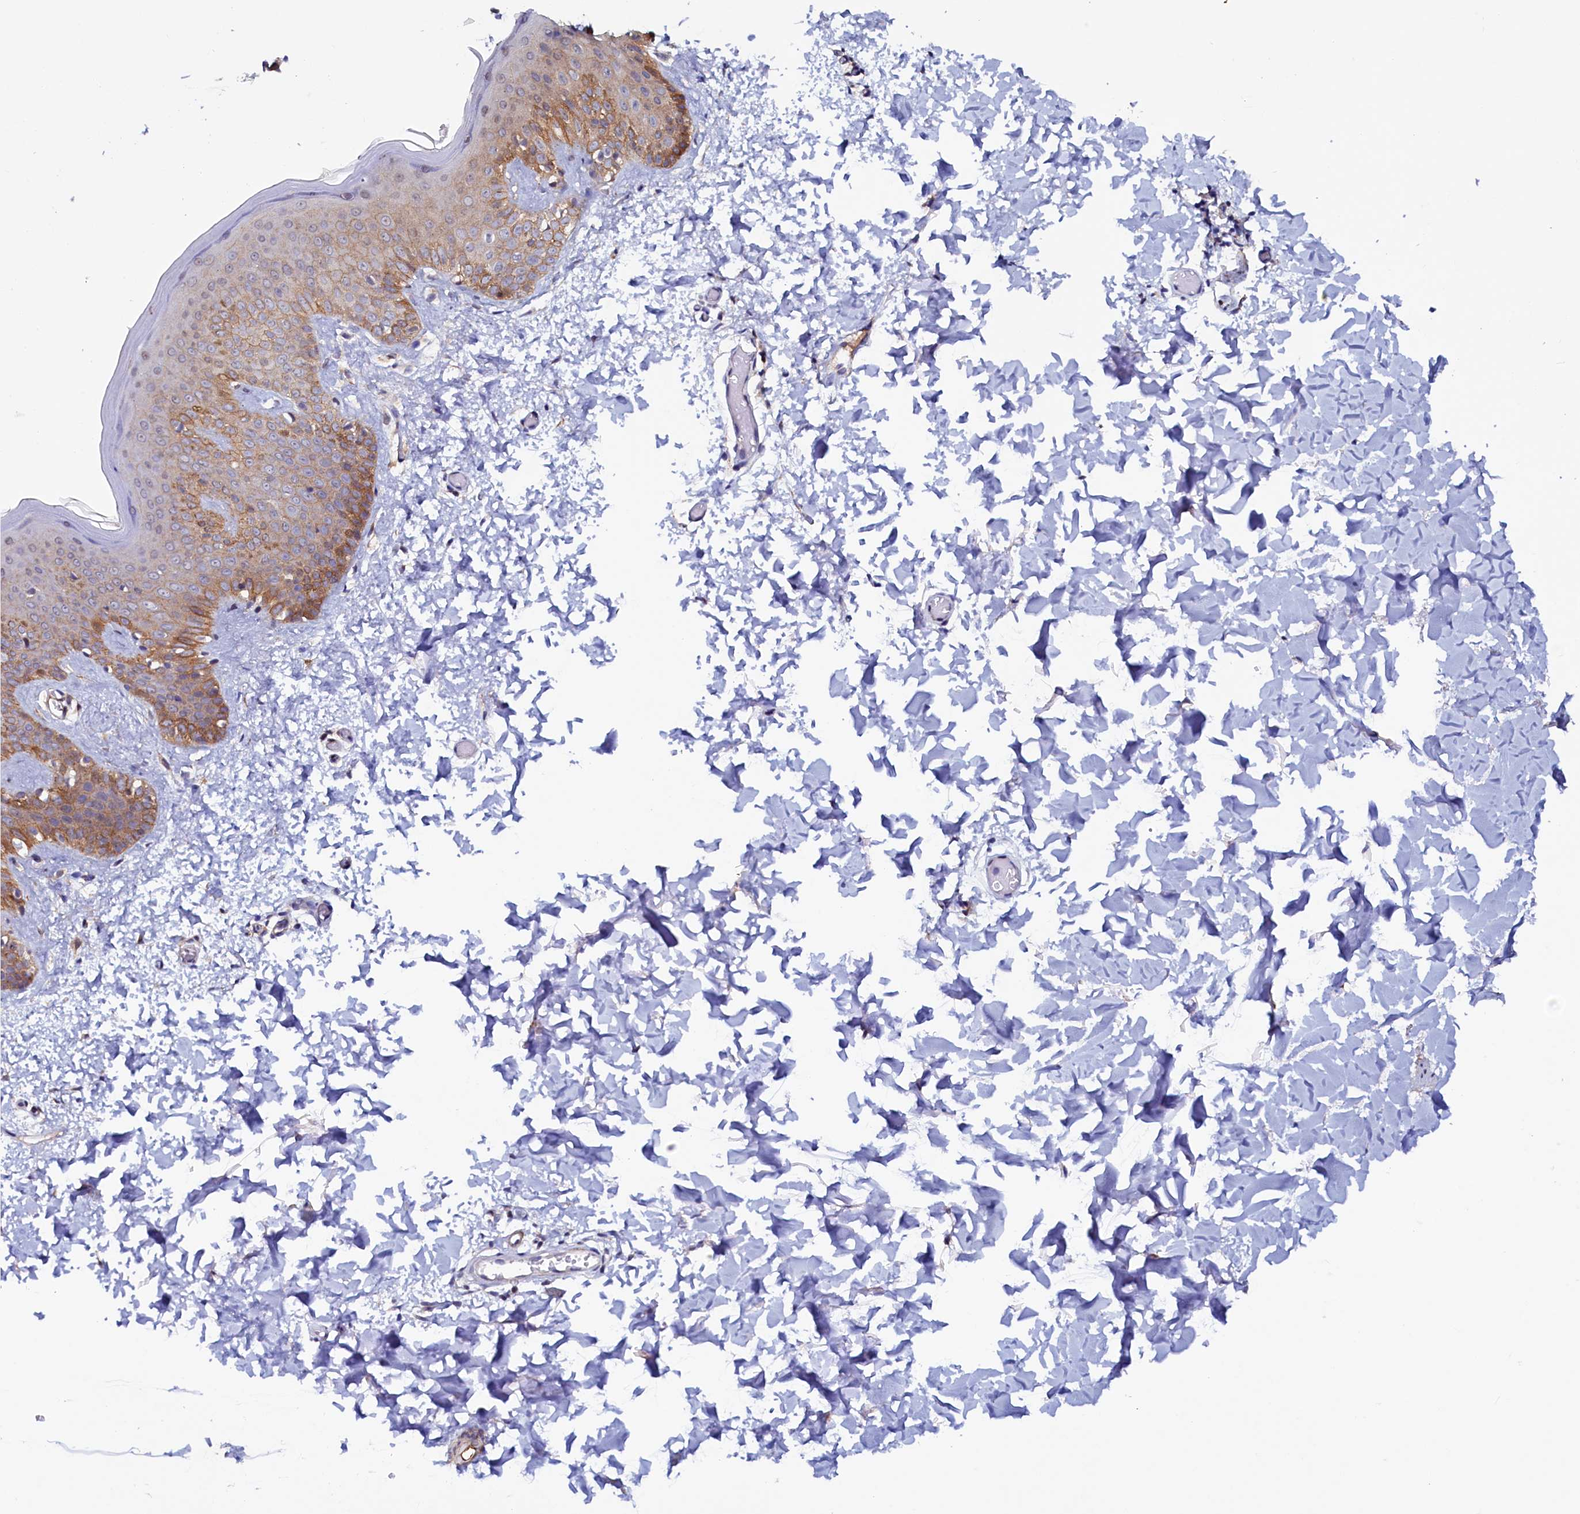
{"staining": {"intensity": "weak", "quantity": ">75%", "location": "cytoplasmic/membranous"}, "tissue": "skin", "cell_type": "Fibroblasts", "image_type": "normal", "snomed": [{"axis": "morphology", "description": "Normal tissue, NOS"}, {"axis": "topography", "description": "Skin"}], "caption": "This is a histology image of immunohistochemistry staining of unremarkable skin, which shows weak expression in the cytoplasmic/membranous of fibroblasts.", "gene": "PACSIN3", "patient": {"sex": "male", "age": 36}}